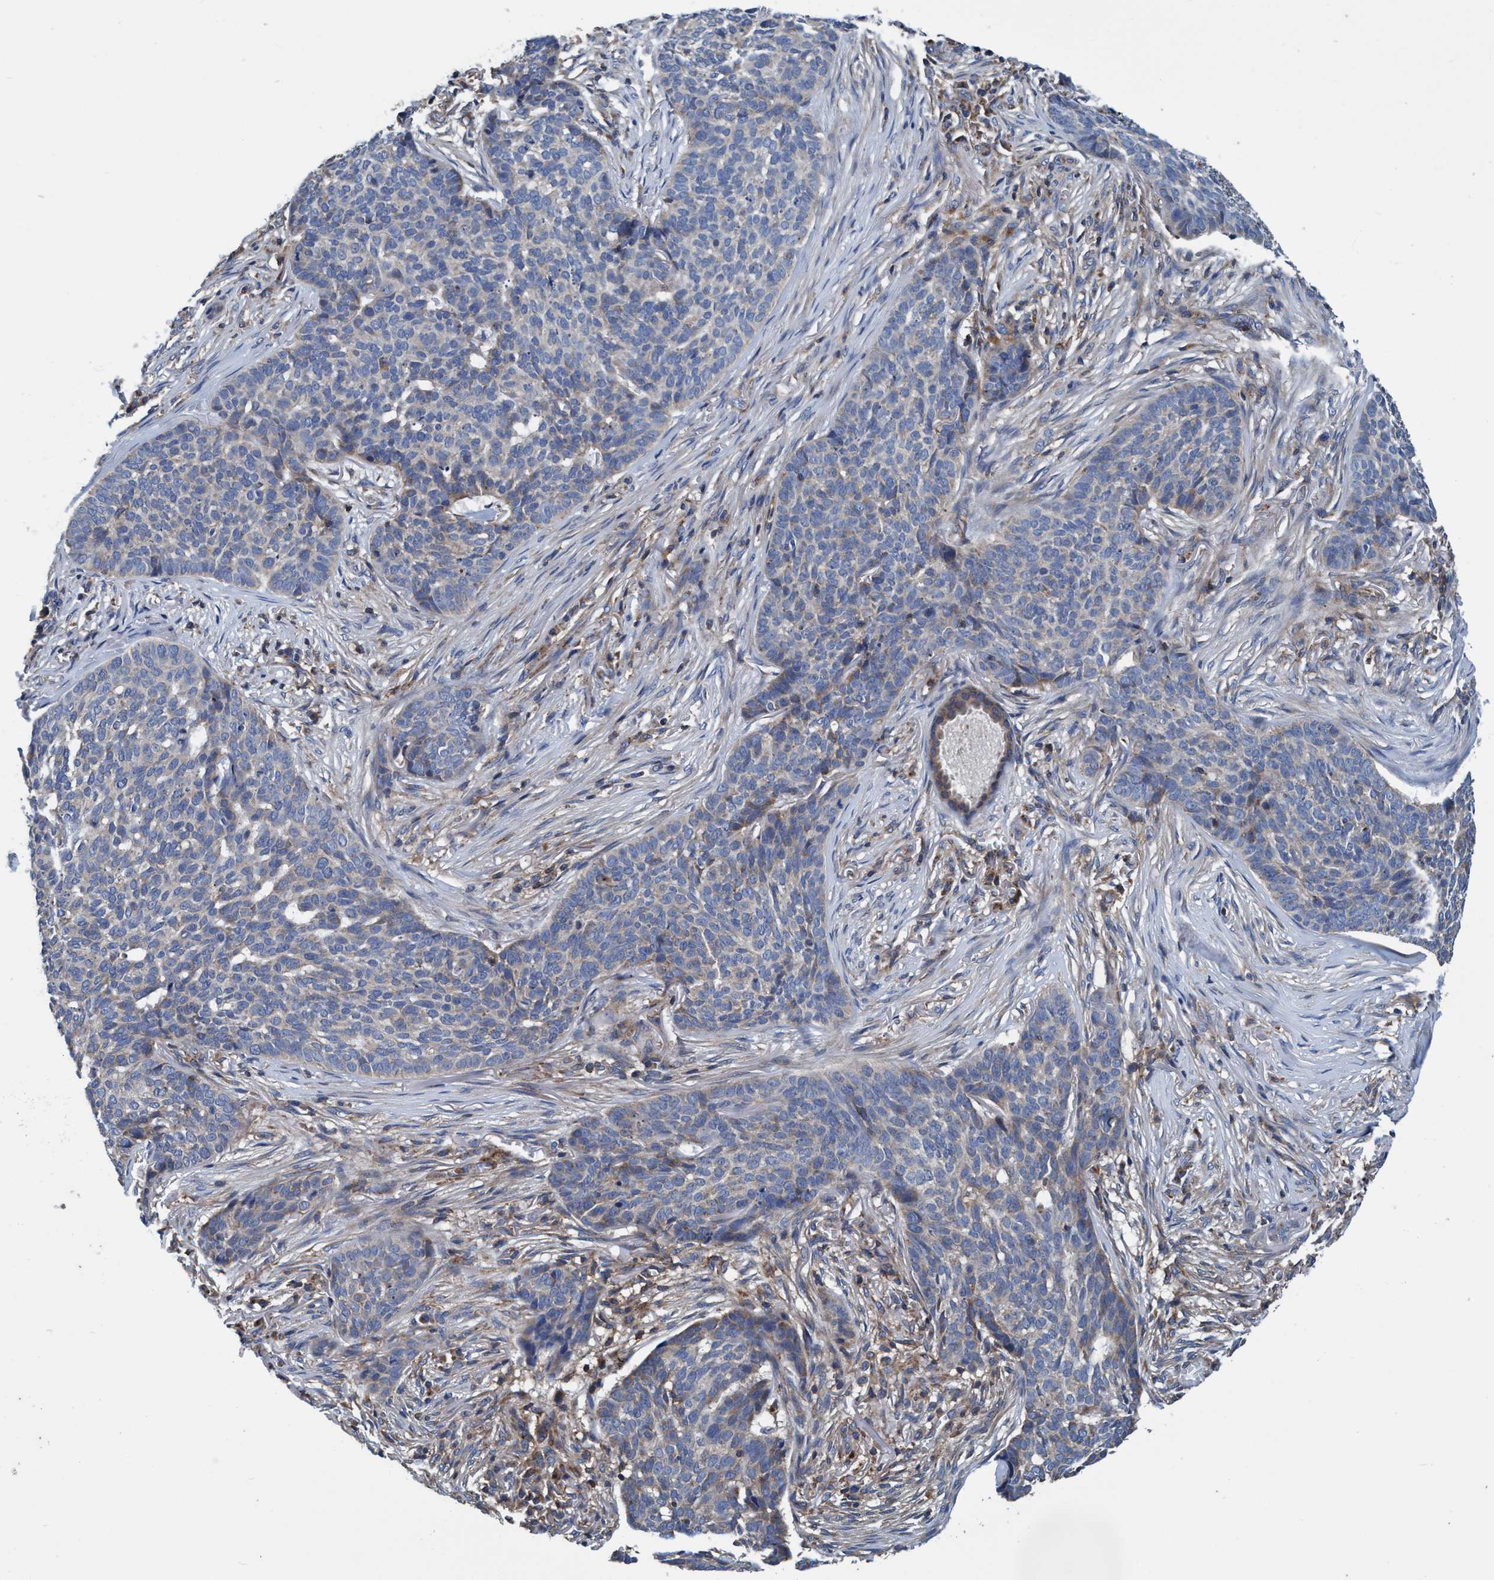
{"staining": {"intensity": "negative", "quantity": "none", "location": "none"}, "tissue": "skin cancer", "cell_type": "Tumor cells", "image_type": "cancer", "snomed": [{"axis": "morphology", "description": "Basal cell carcinoma"}, {"axis": "topography", "description": "Skin"}], "caption": "Tumor cells show no significant protein staining in skin cancer (basal cell carcinoma).", "gene": "ENDOG", "patient": {"sex": "male", "age": 85}}